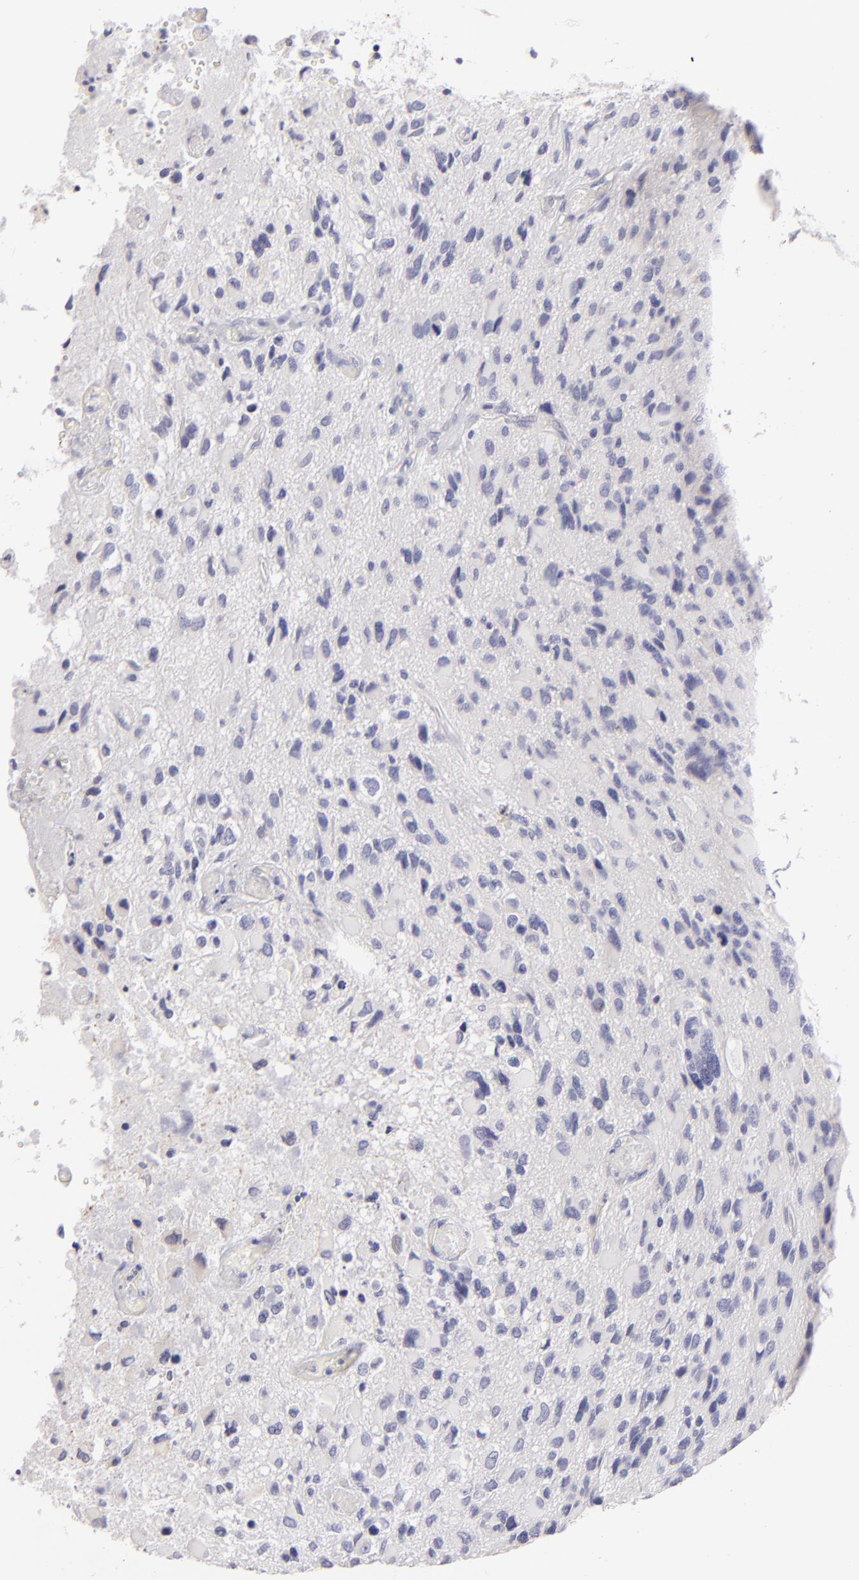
{"staining": {"intensity": "negative", "quantity": "none", "location": "none"}, "tissue": "glioma", "cell_type": "Tumor cells", "image_type": "cancer", "snomed": [{"axis": "morphology", "description": "Glioma, malignant, High grade"}, {"axis": "topography", "description": "Brain"}], "caption": "An immunohistochemistry image of malignant glioma (high-grade) is shown. There is no staining in tumor cells of malignant glioma (high-grade).", "gene": "CLDN4", "patient": {"sex": "male", "age": 69}}